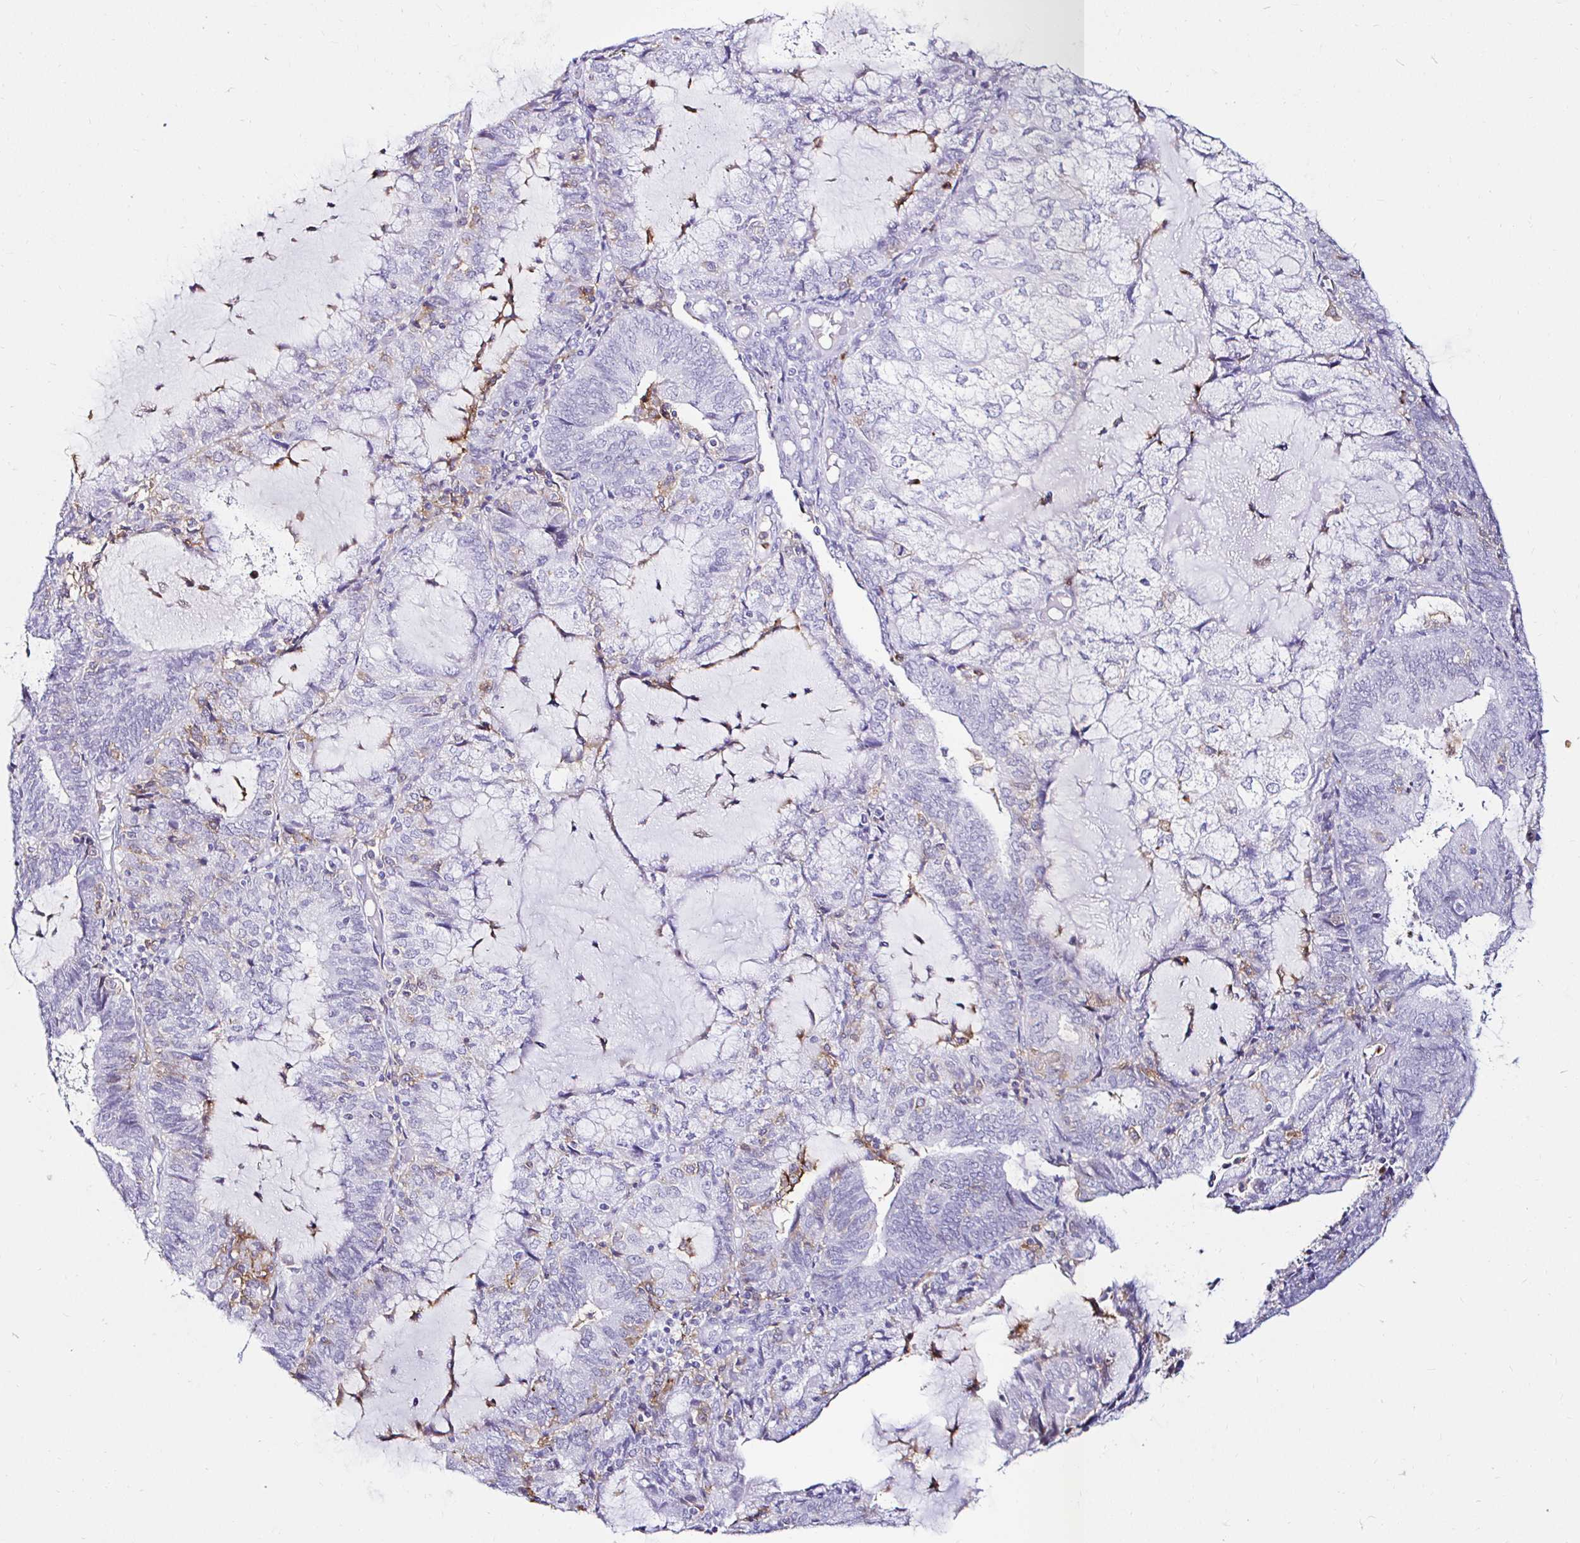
{"staining": {"intensity": "negative", "quantity": "none", "location": "none"}, "tissue": "endometrial cancer", "cell_type": "Tumor cells", "image_type": "cancer", "snomed": [{"axis": "morphology", "description": "Adenocarcinoma, NOS"}, {"axis": "topography", "description": "Endometrium"}], "caption": "Tumor cells are negative for brown protein staining in endometrial adenocarcinoma.", "gene": "CYBB", "patient": {"sex": "female", "age": 81}}